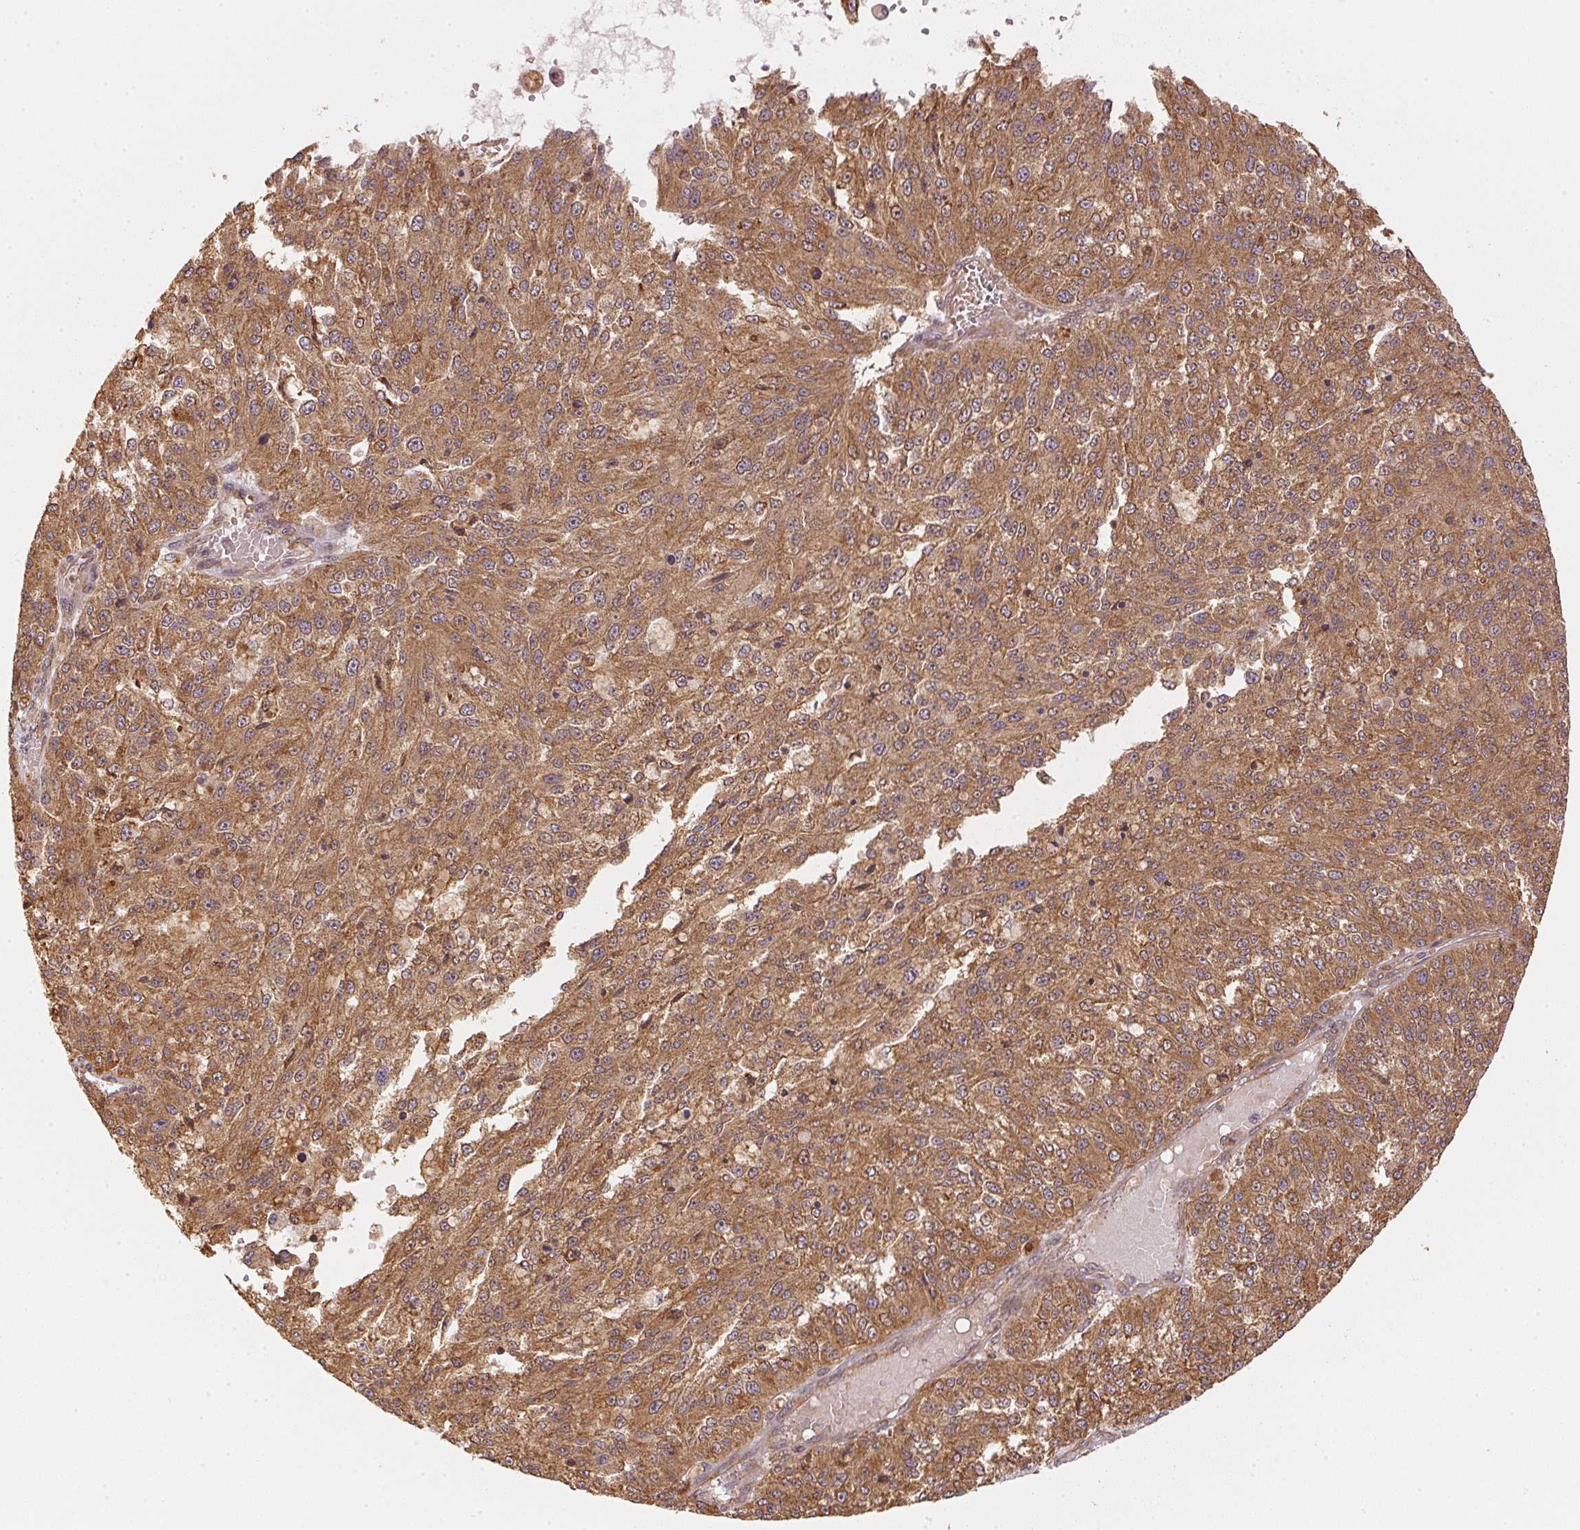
{"staining": {"intensity": "moderate", "quantity": ">75%", "location": "cytoplasmic/membranous"}, "tissue": "melanoma", "cell_type": "Tumor cells", "image_type": "cancer", "snomed": [{"axis": "morphology", "description": "Malignant melanoma, Metastatic site"}, {"axis": "topography", "description": "Lymph node"}], "caption": "DAB (3,3'-diaminobenzidine) immunohistochemical staining of malignant melanoma (metastatic site) exhibits moderate cytoplasmic/membranous protein positivity in about >75% of tumor cells.", "gene": "STRN4", "patient": {"sex": "female", "age": 64}}